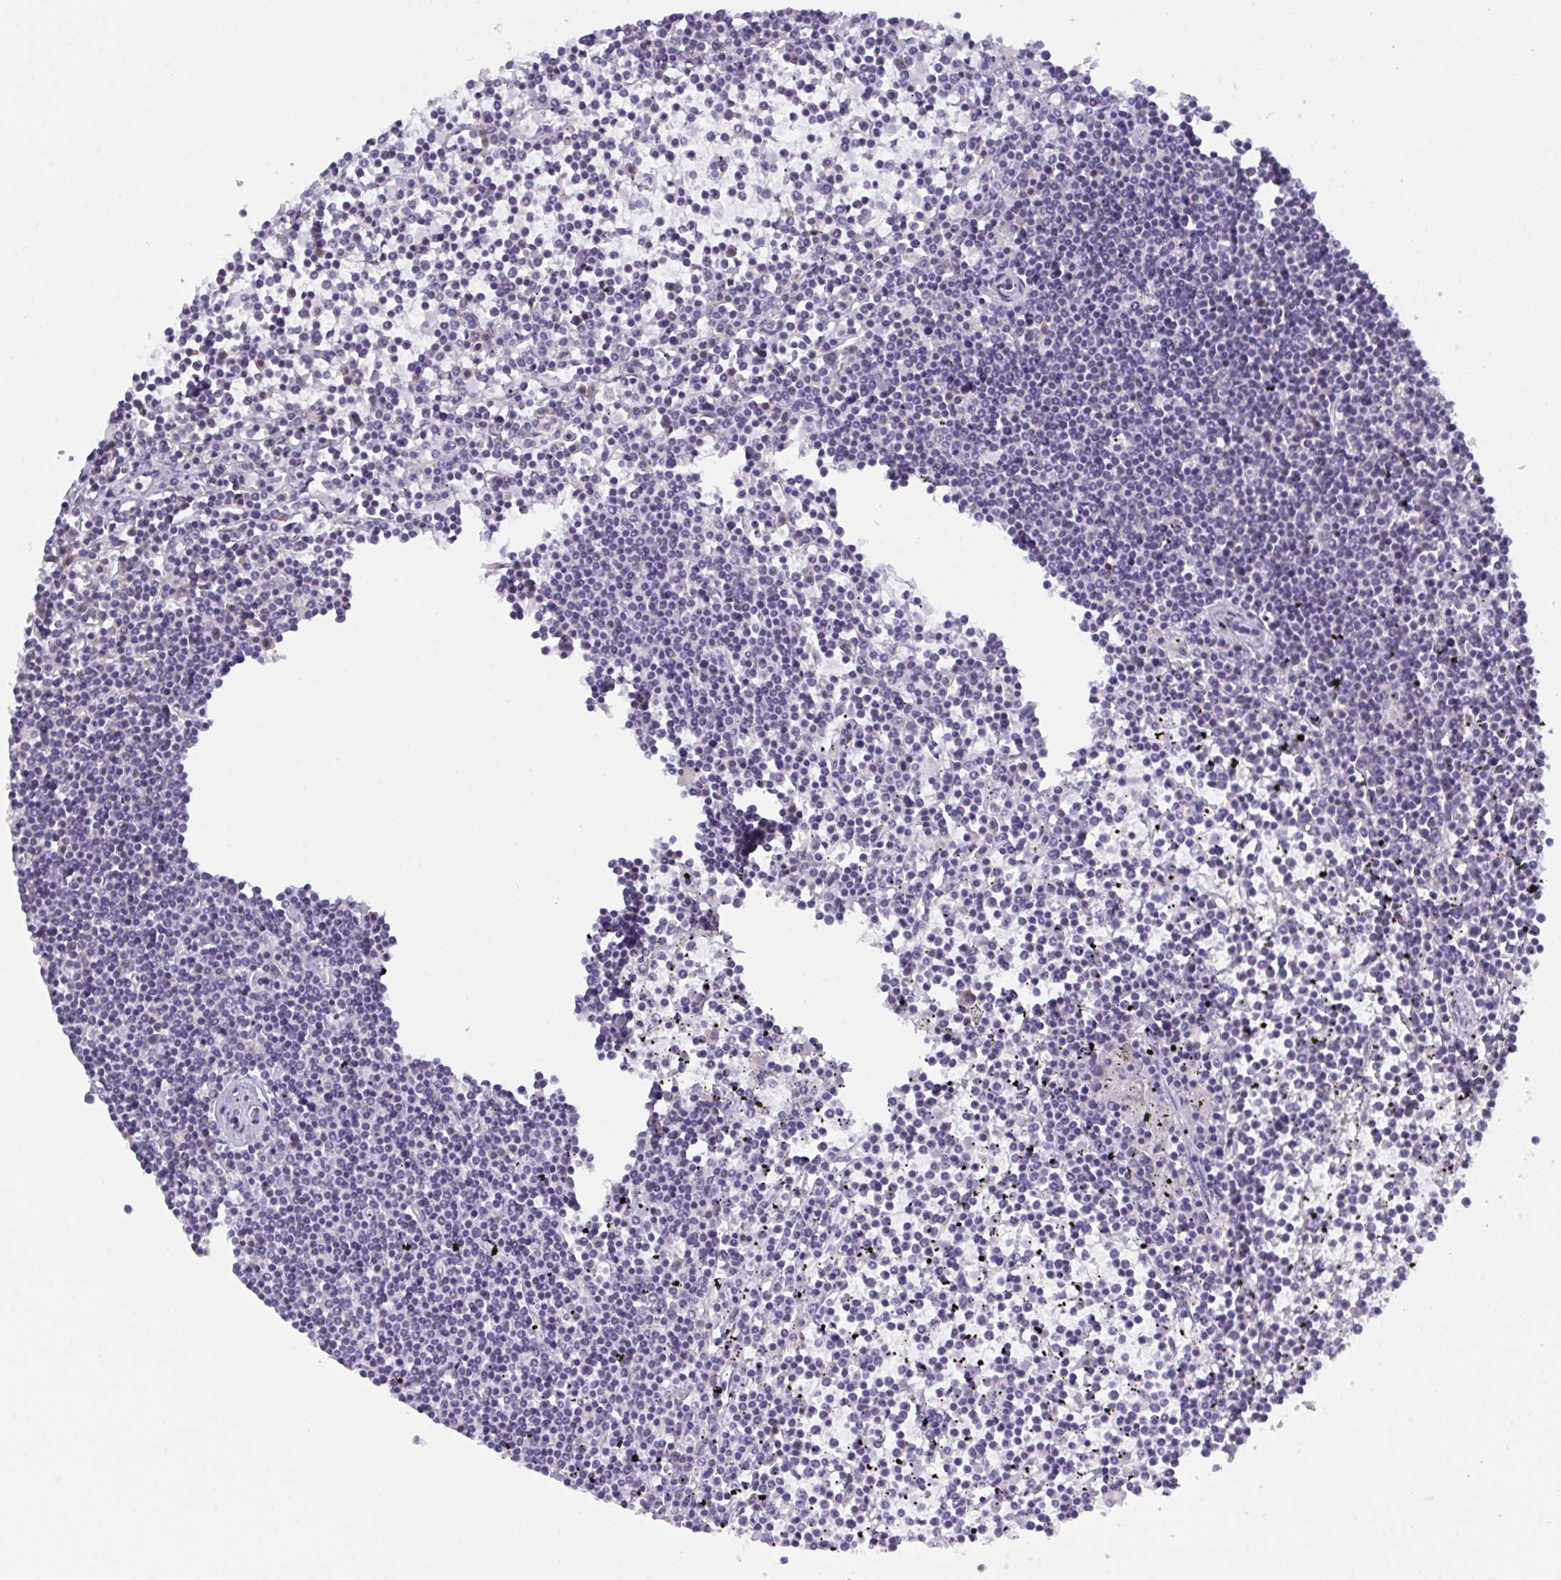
{"staining": {"intensity": "negative", "quantity": "none", "location": "none"}, "tissue": "lymphoma", "cell_type": "Tumor cells", "image_type": "cancer", "snomed": [{"axis": "morphology", "description": "Malignant lymphoma, non-Hodgkin's type, Low grade"}, {"axis": "topography", "description": "Spleen"}], "caption": "Image shows no protein expression in tumor cells of malignant lymphoma, non-Hodgkin's type (low-grade) tissue.", "gene": "SERPINB13", "patient": {"sex": "female", "age": 19}}